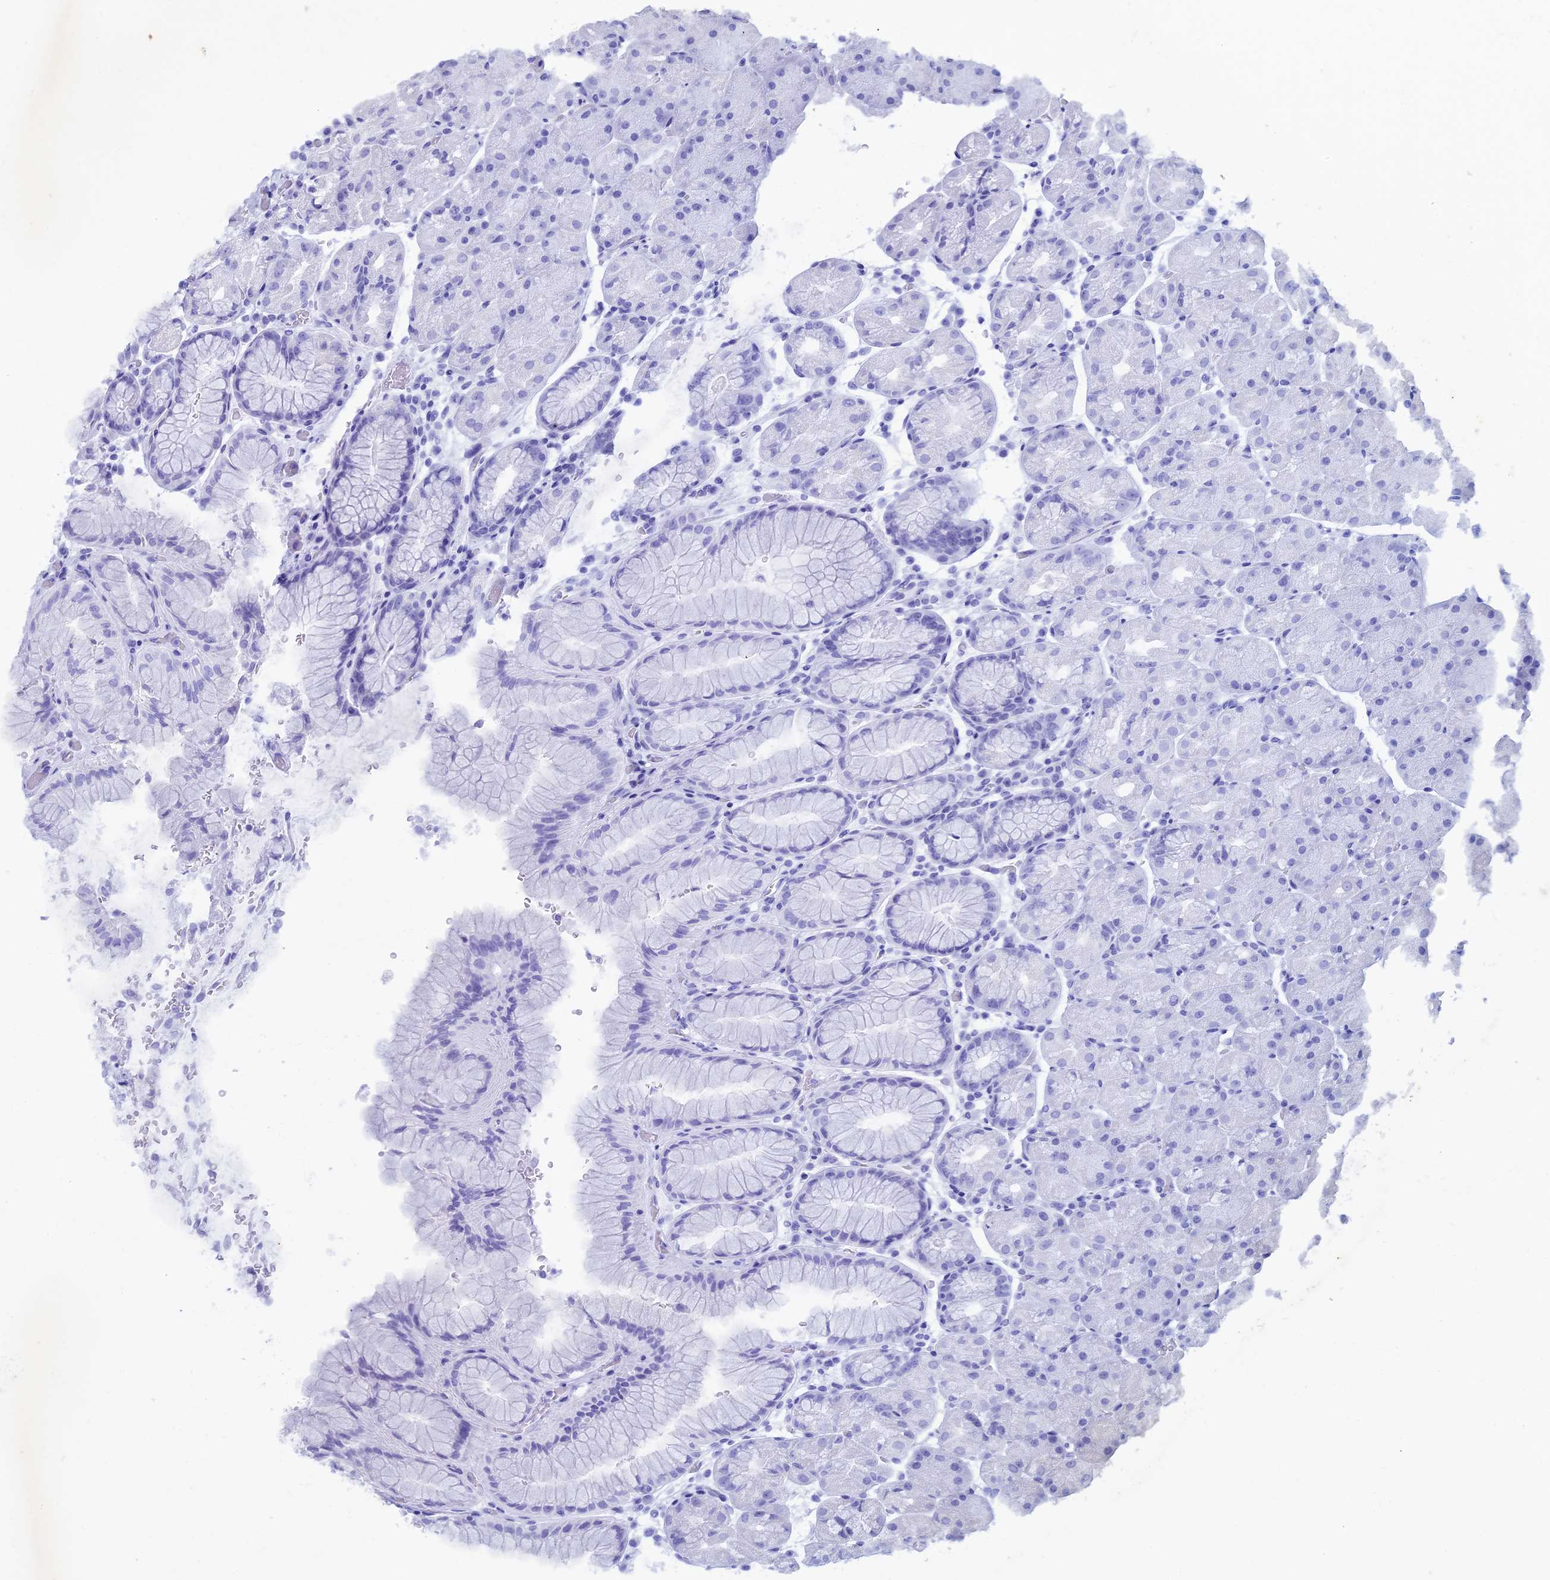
{"staining": {"intensity": "negative", "quantity": "none", "location": "none"}, "tissue": "stomach", "cell_type": "Glandular cells", "image_type": "normal", "snomed": [{"axis": "morphology", "description": "Normal tissue, NOS"}, {"axis": "topography", "description": "Stomach, upper"}, {"axis": "topography", "description": "Stomach, lower"}], "caption": "This is an immunohistochemistry (IHC) histopathology image of normal human stomach. There is no positivity in glandular cells.", "gene": "SPIRE1", "patient": {"sex": "male", "age": 67}}